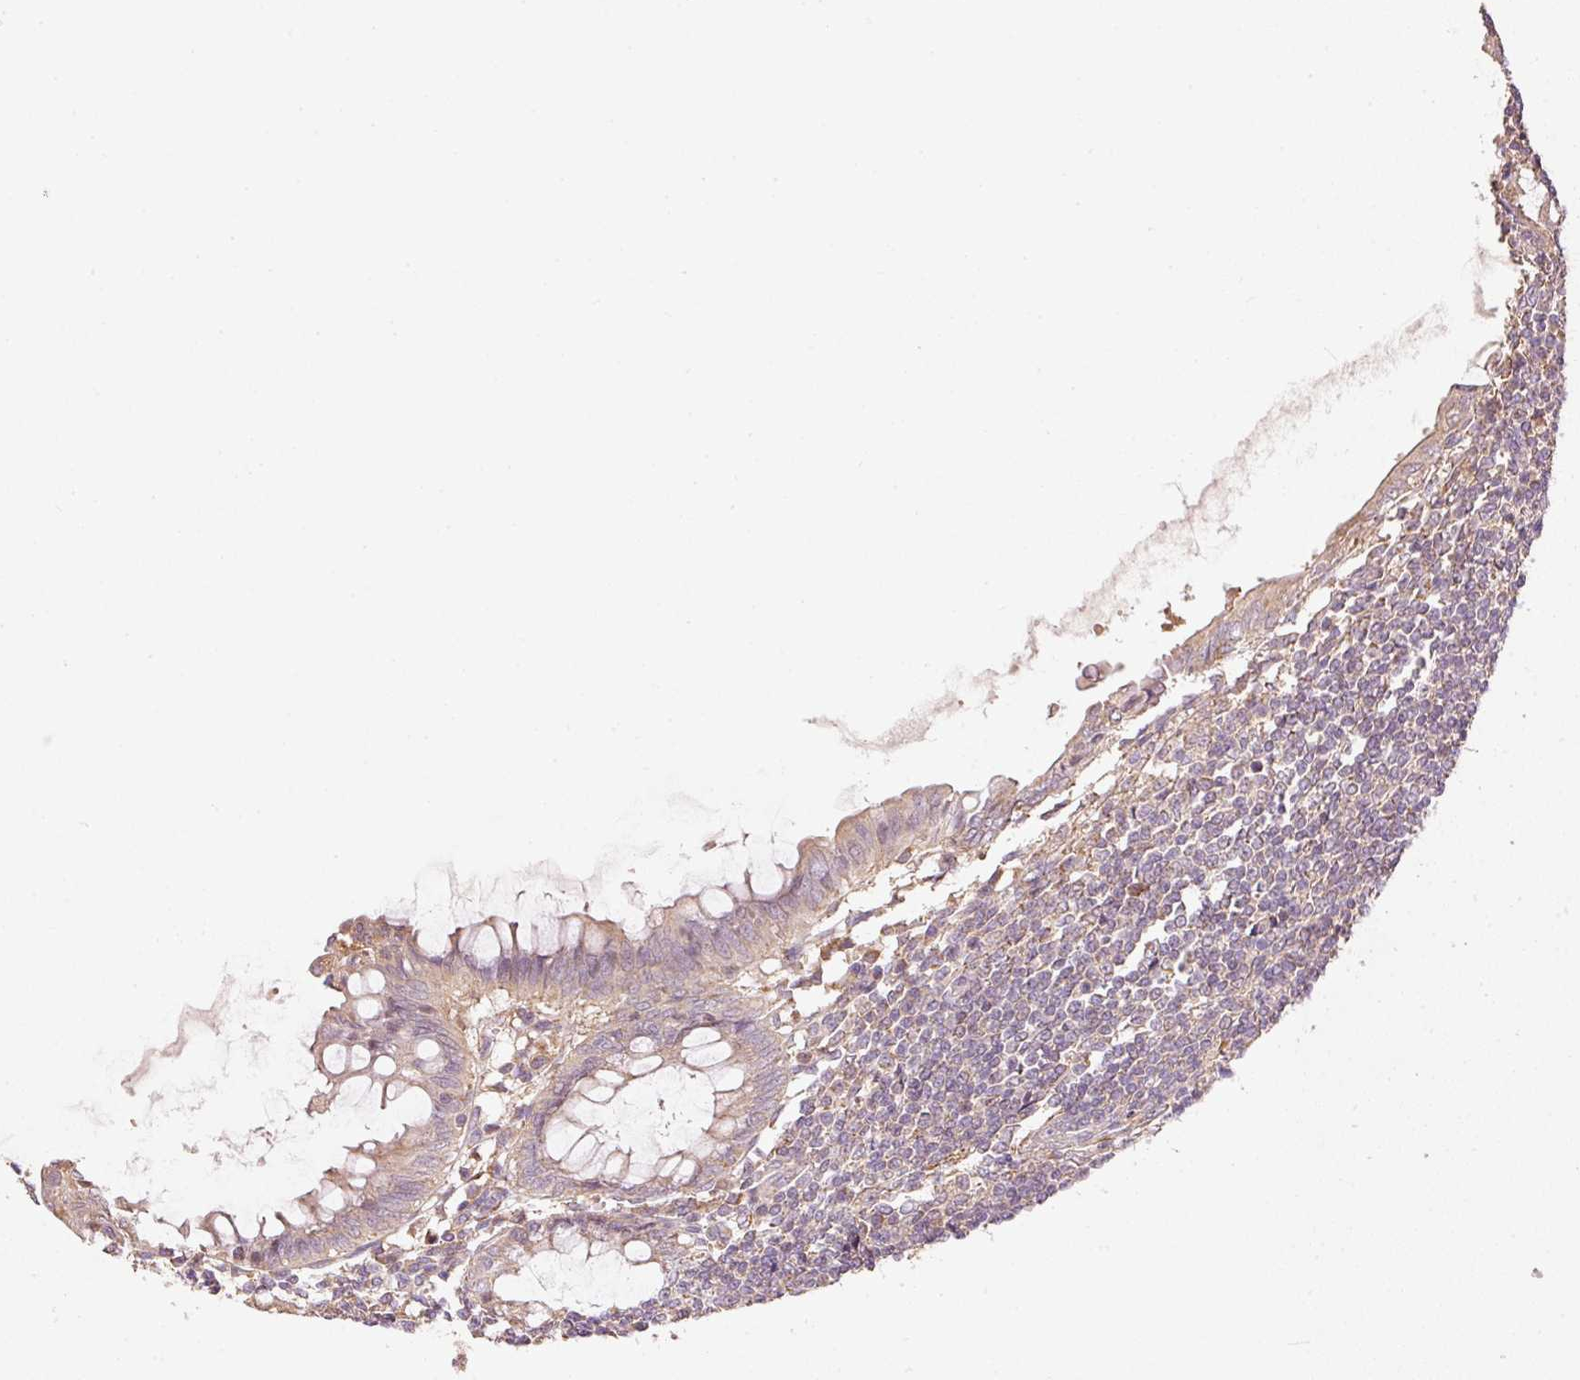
{"staining": {"intensity": "moderate", "quantity": ">75%", "location": "cytoplasmic/membranous"}, "tissue": "appendix", "cell_type": "Glandular cells", "image_type": "normal", "snomed": [{"axis": "morphology", "description": "Normal tissue, NOS"}, {"axis": "topography", "description": "Appendix"}], "caption": "Appendix stained with immunohistochemistry displays moderate cytoplasmic/membranous staining in approximately >75% of glandular cells.", "gene": "MTHFD1L", "patient": {"sex": "male", "age": 83}}